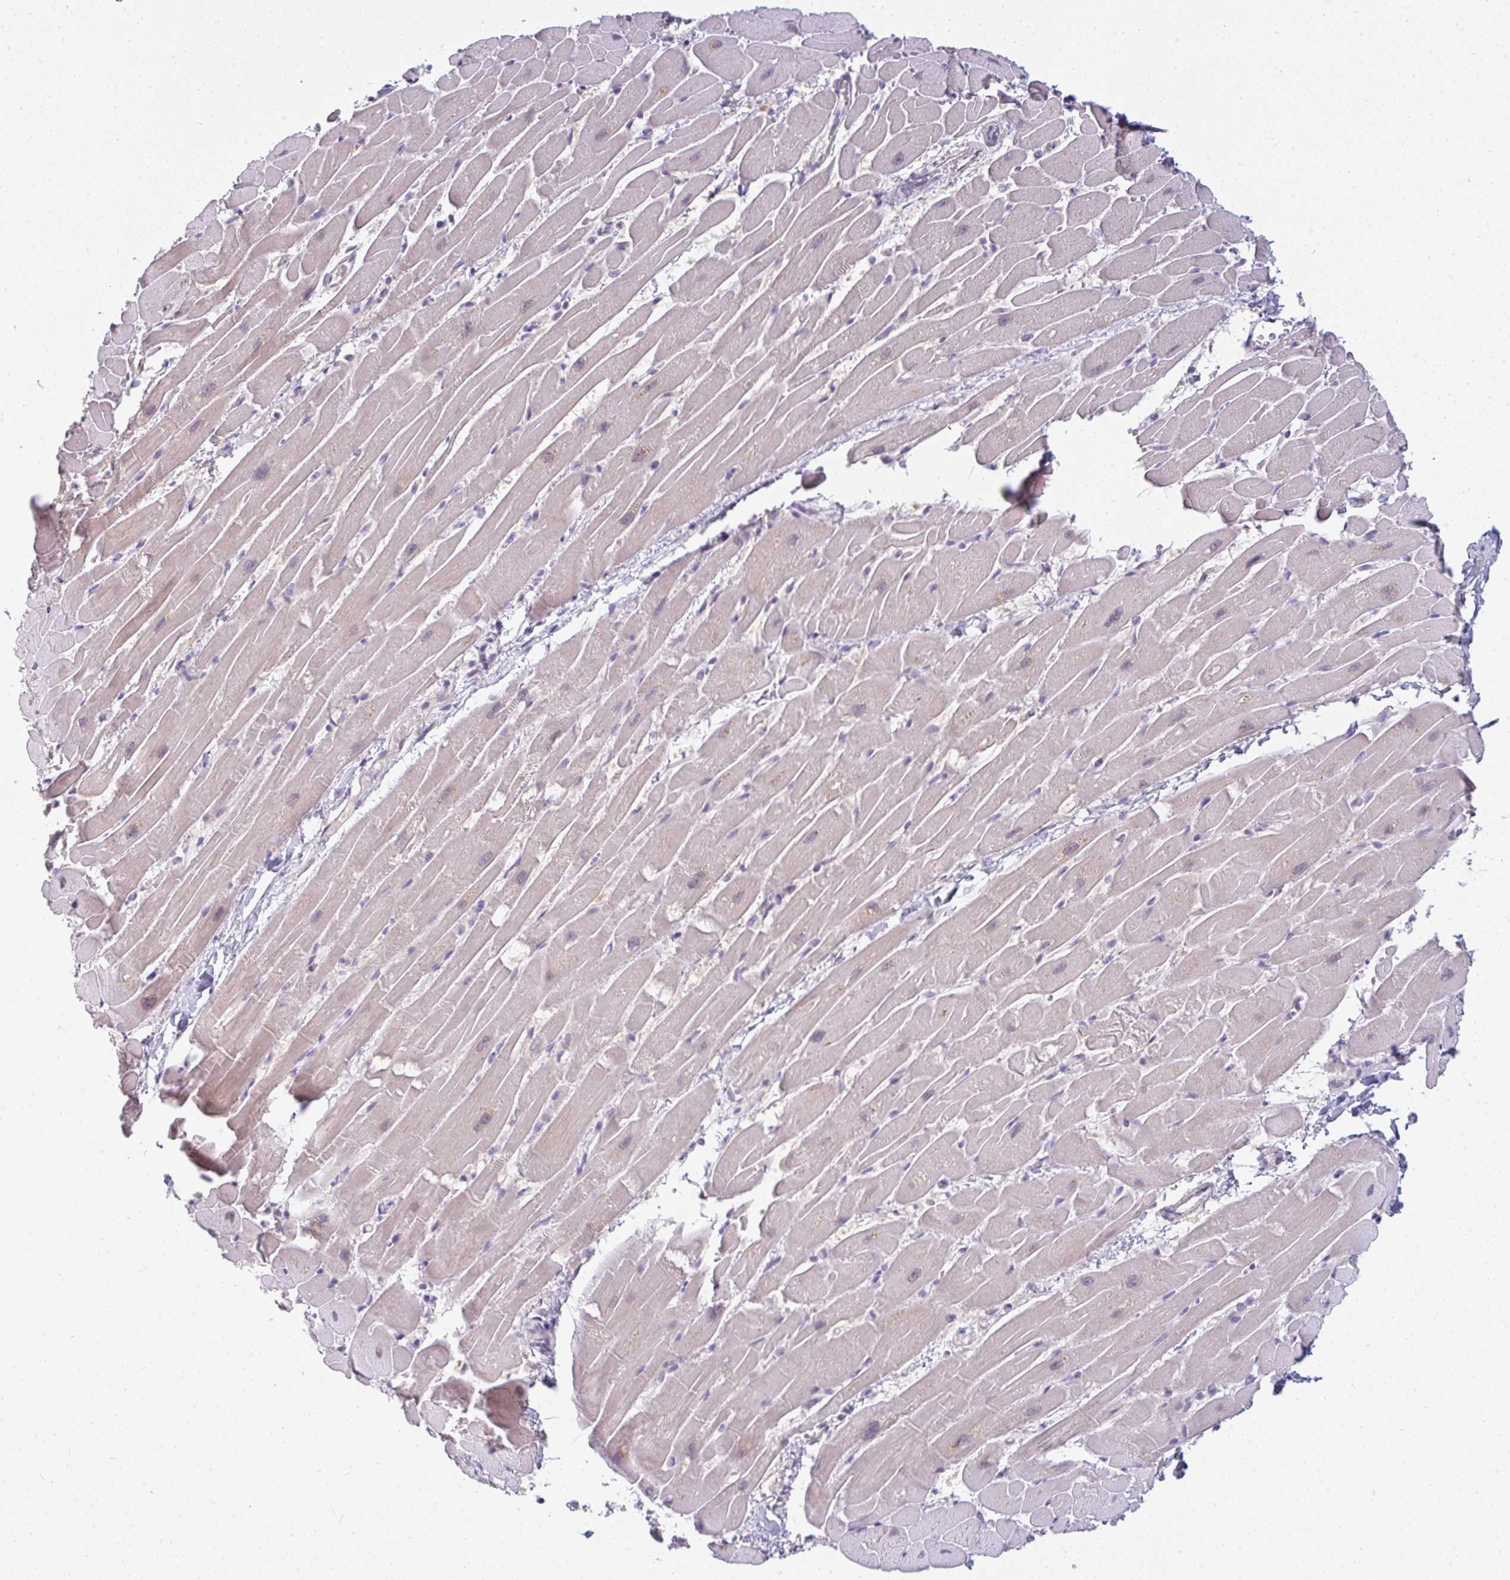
{"staining": {"intensity": "weak", "quantity": "25%-75%", "location": "cytoplasmic/membranous"}, "tissue": "heart muscle", "cell_type": "Cardiomyocytes", "image_type": "normal", "snomed": [{"axis": "morphology", "description": "Normal tissue, NOS"}, {"axis": "topography", "description": "Heart"}], "caption": "DAB immunohistochemical staining of unremarkable heart muscle shows weak cytoplasmic/membranous protein expression in approximately 25%-75% of cardiomyocytes. Nuclei are stained in blue.", "gene": "PPFIA4", "patient": {"sex": "male", "age": 37}}